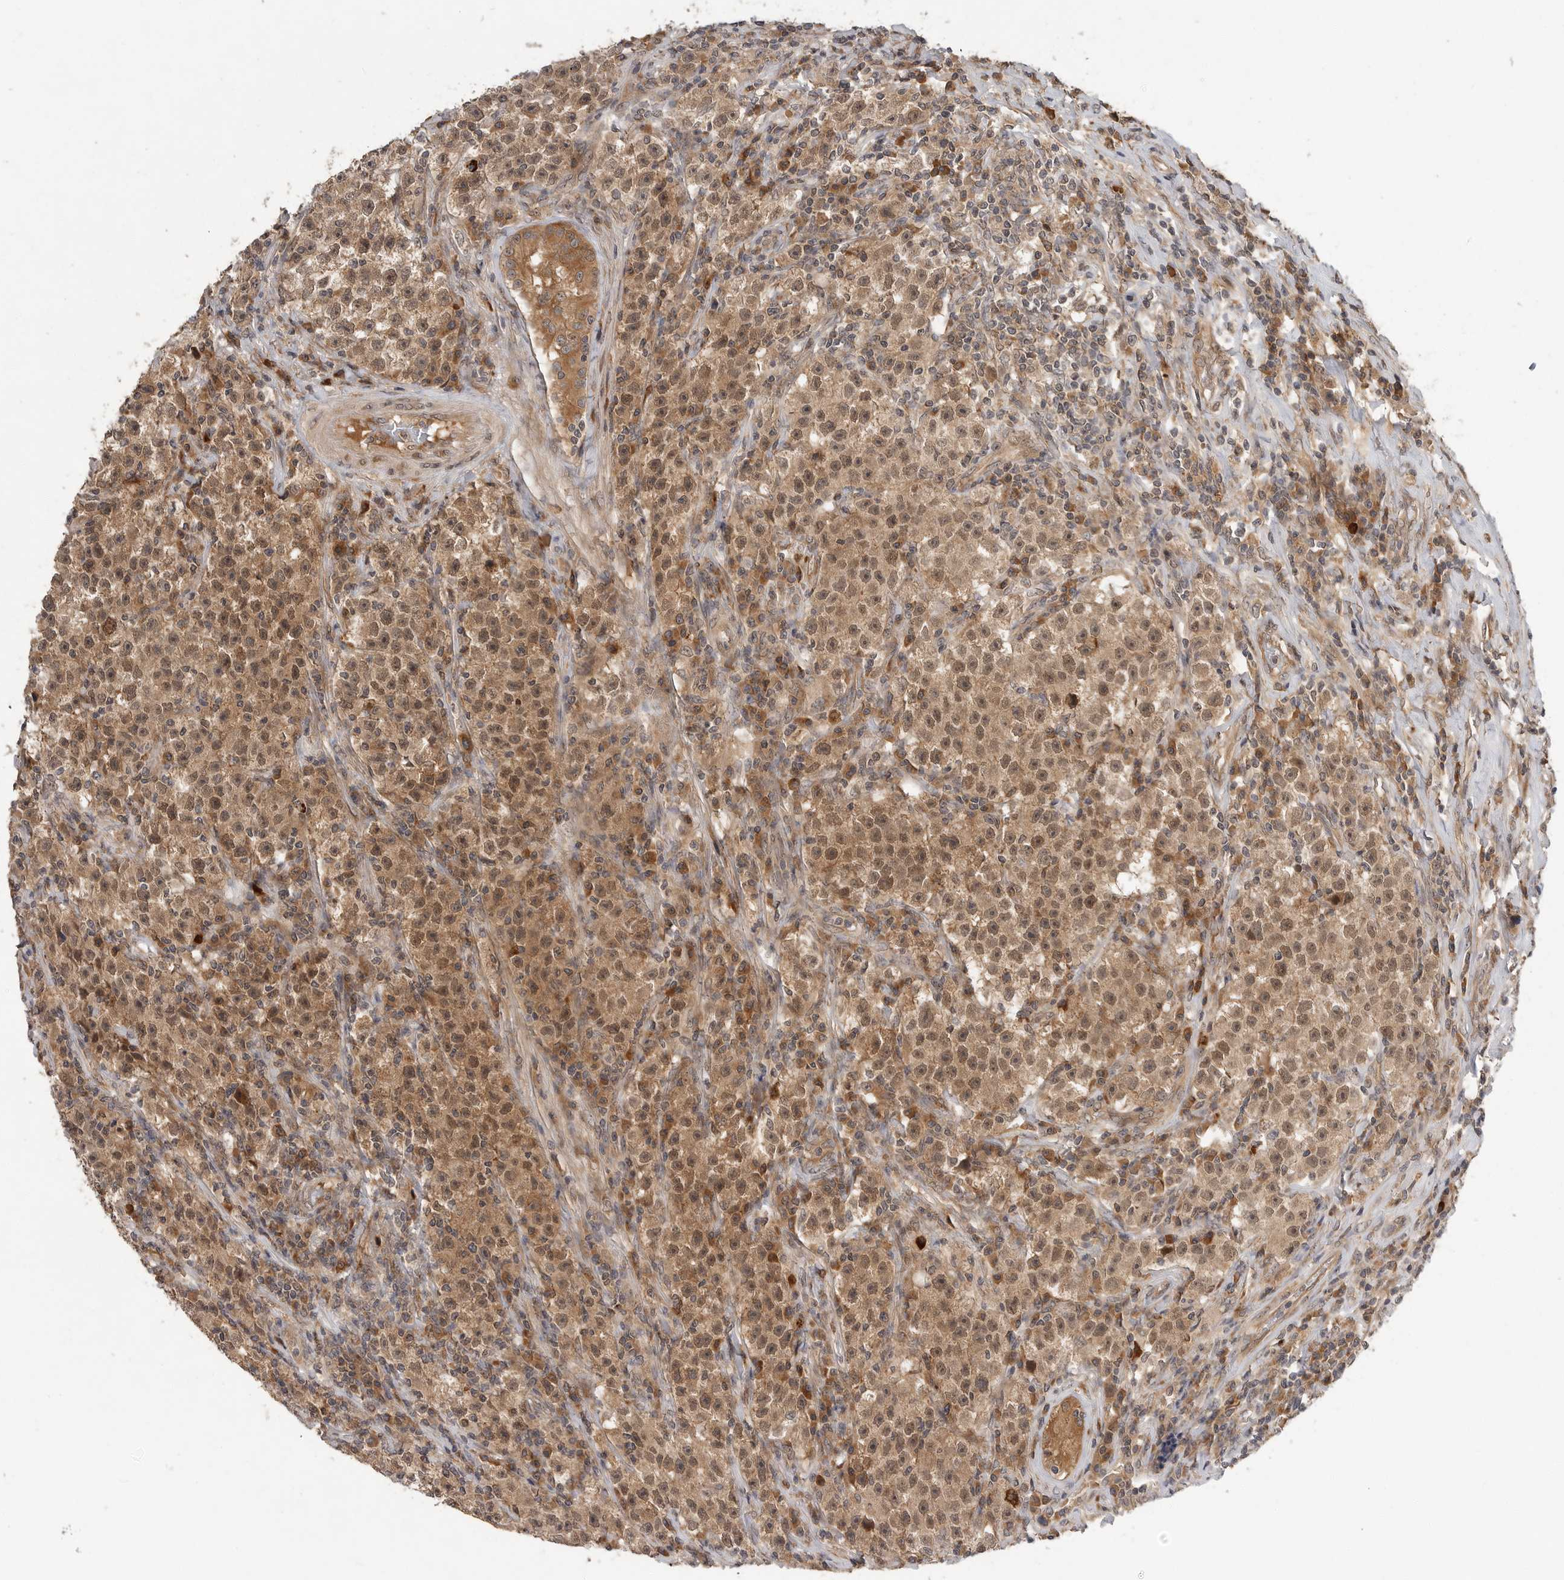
{"staining": {"intensity": "moderate", "quantity": ">75%", "location": "cytoplasmic/membranous,nuclear"}, "tissue": "testis cancer", "cell_type": "Tumor cells", "image_type": "cancer", "snomed": [{"axis": "morphology", "description": "Seminoma, NOS"}, {"axis": "topography", "description": "Testis"}], "caption": "Human seminoma (testis) stained with a protein marker reveals moderate staining in tumor cells.", "gene": "OSBPL9", "patient": {"sex": "male", "age": 22}}